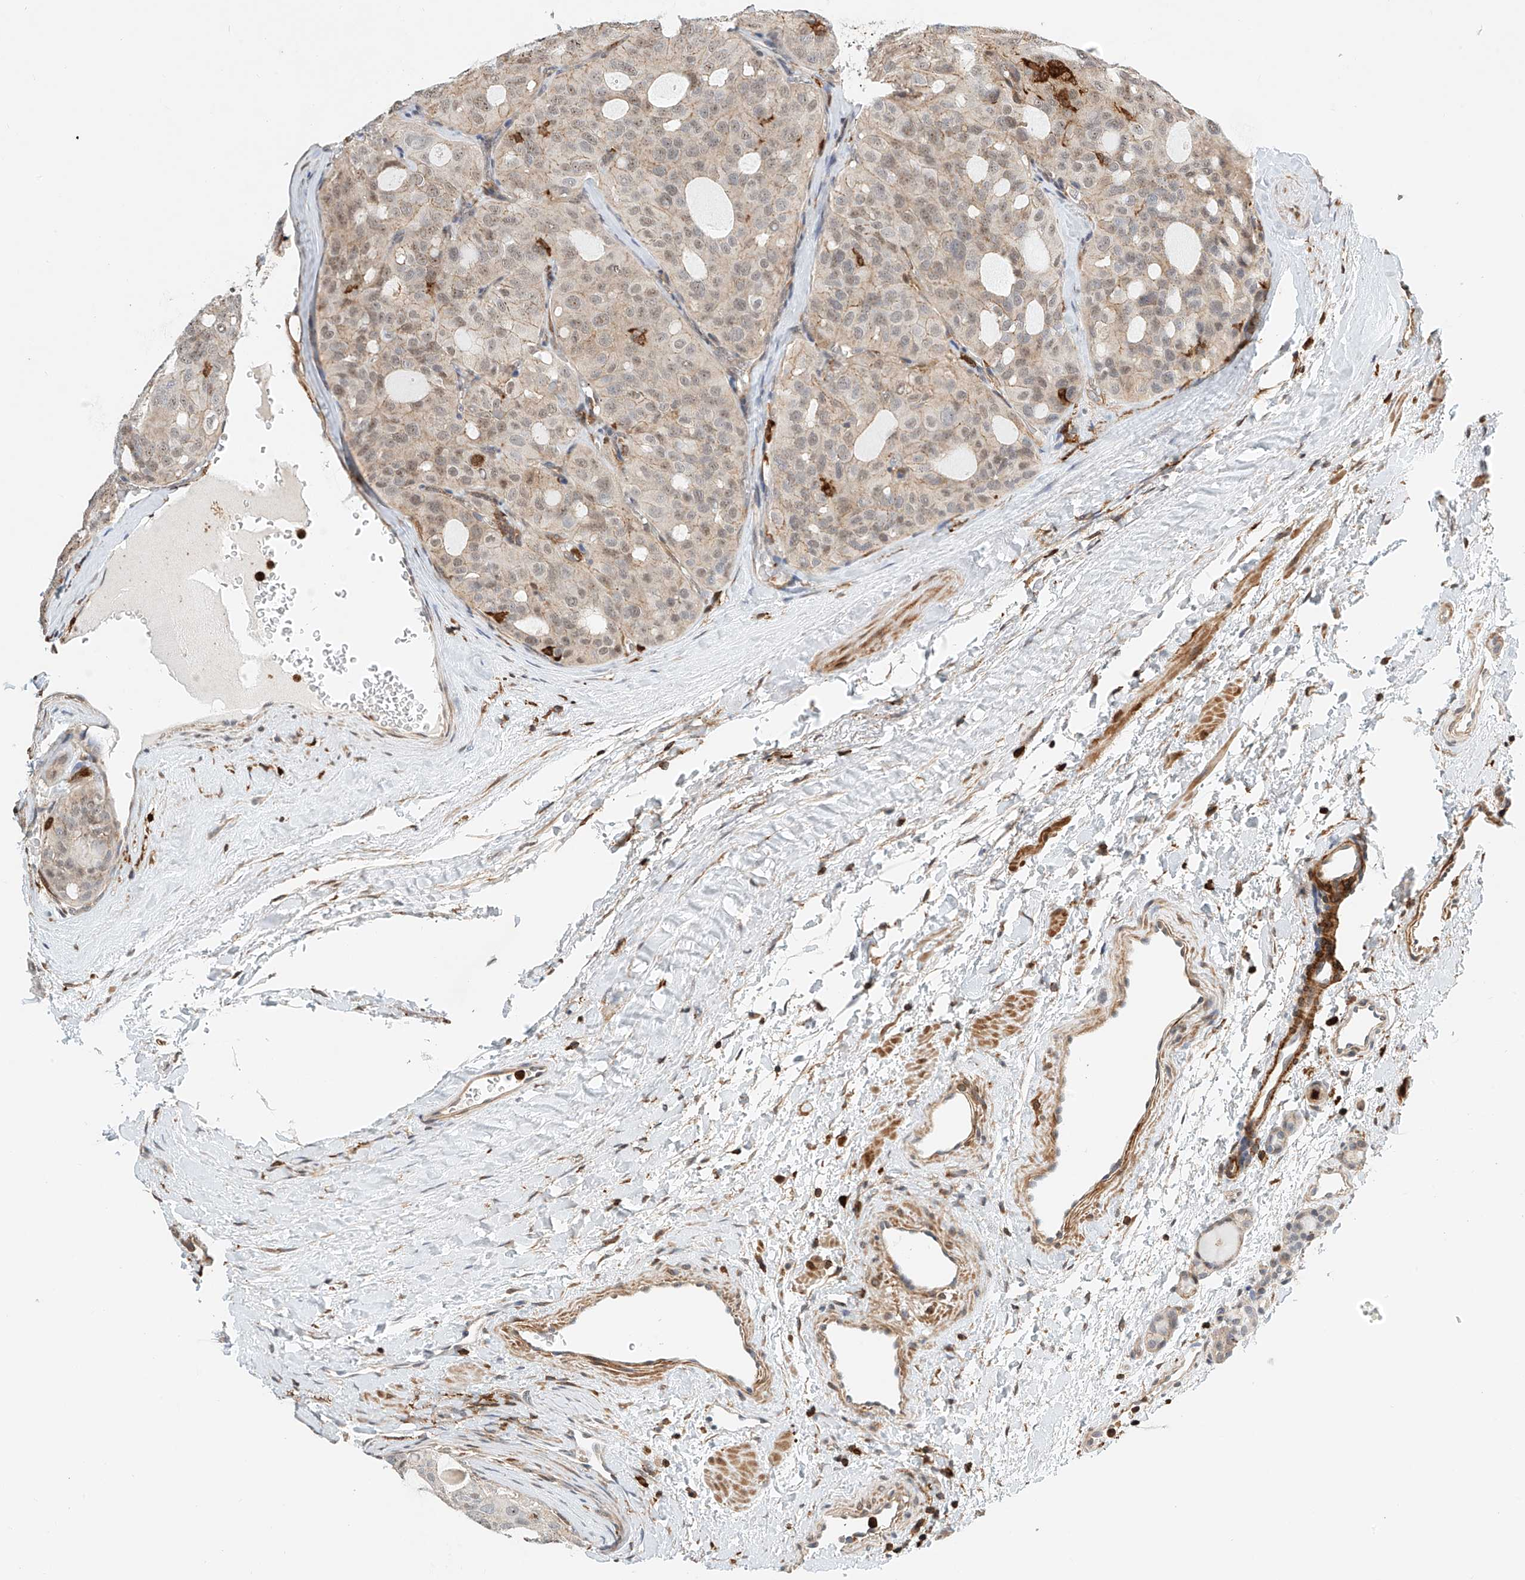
{"staining": {"intensity": "weak", "quantity": ">75%", "location": "nuclear"}, "tissue": "thyroid cancer", "cell_type": "Tumor cells", "image_type": "cancer", "snomed": [{"axis": "morphology", "description": "Follicular adenoma carcinoma, NOS"}, {"axis": "topography", "description": "Thyroid gland"}], "caption": "Immunohistochemical staining of human follicular adenoma carcinoma (thyroid) reveals low levels of weak nuclear protein positivity in about >75% of tumor cells.", "gene": "MICAL1", "patient": {"sex": "male", "age": 75}}